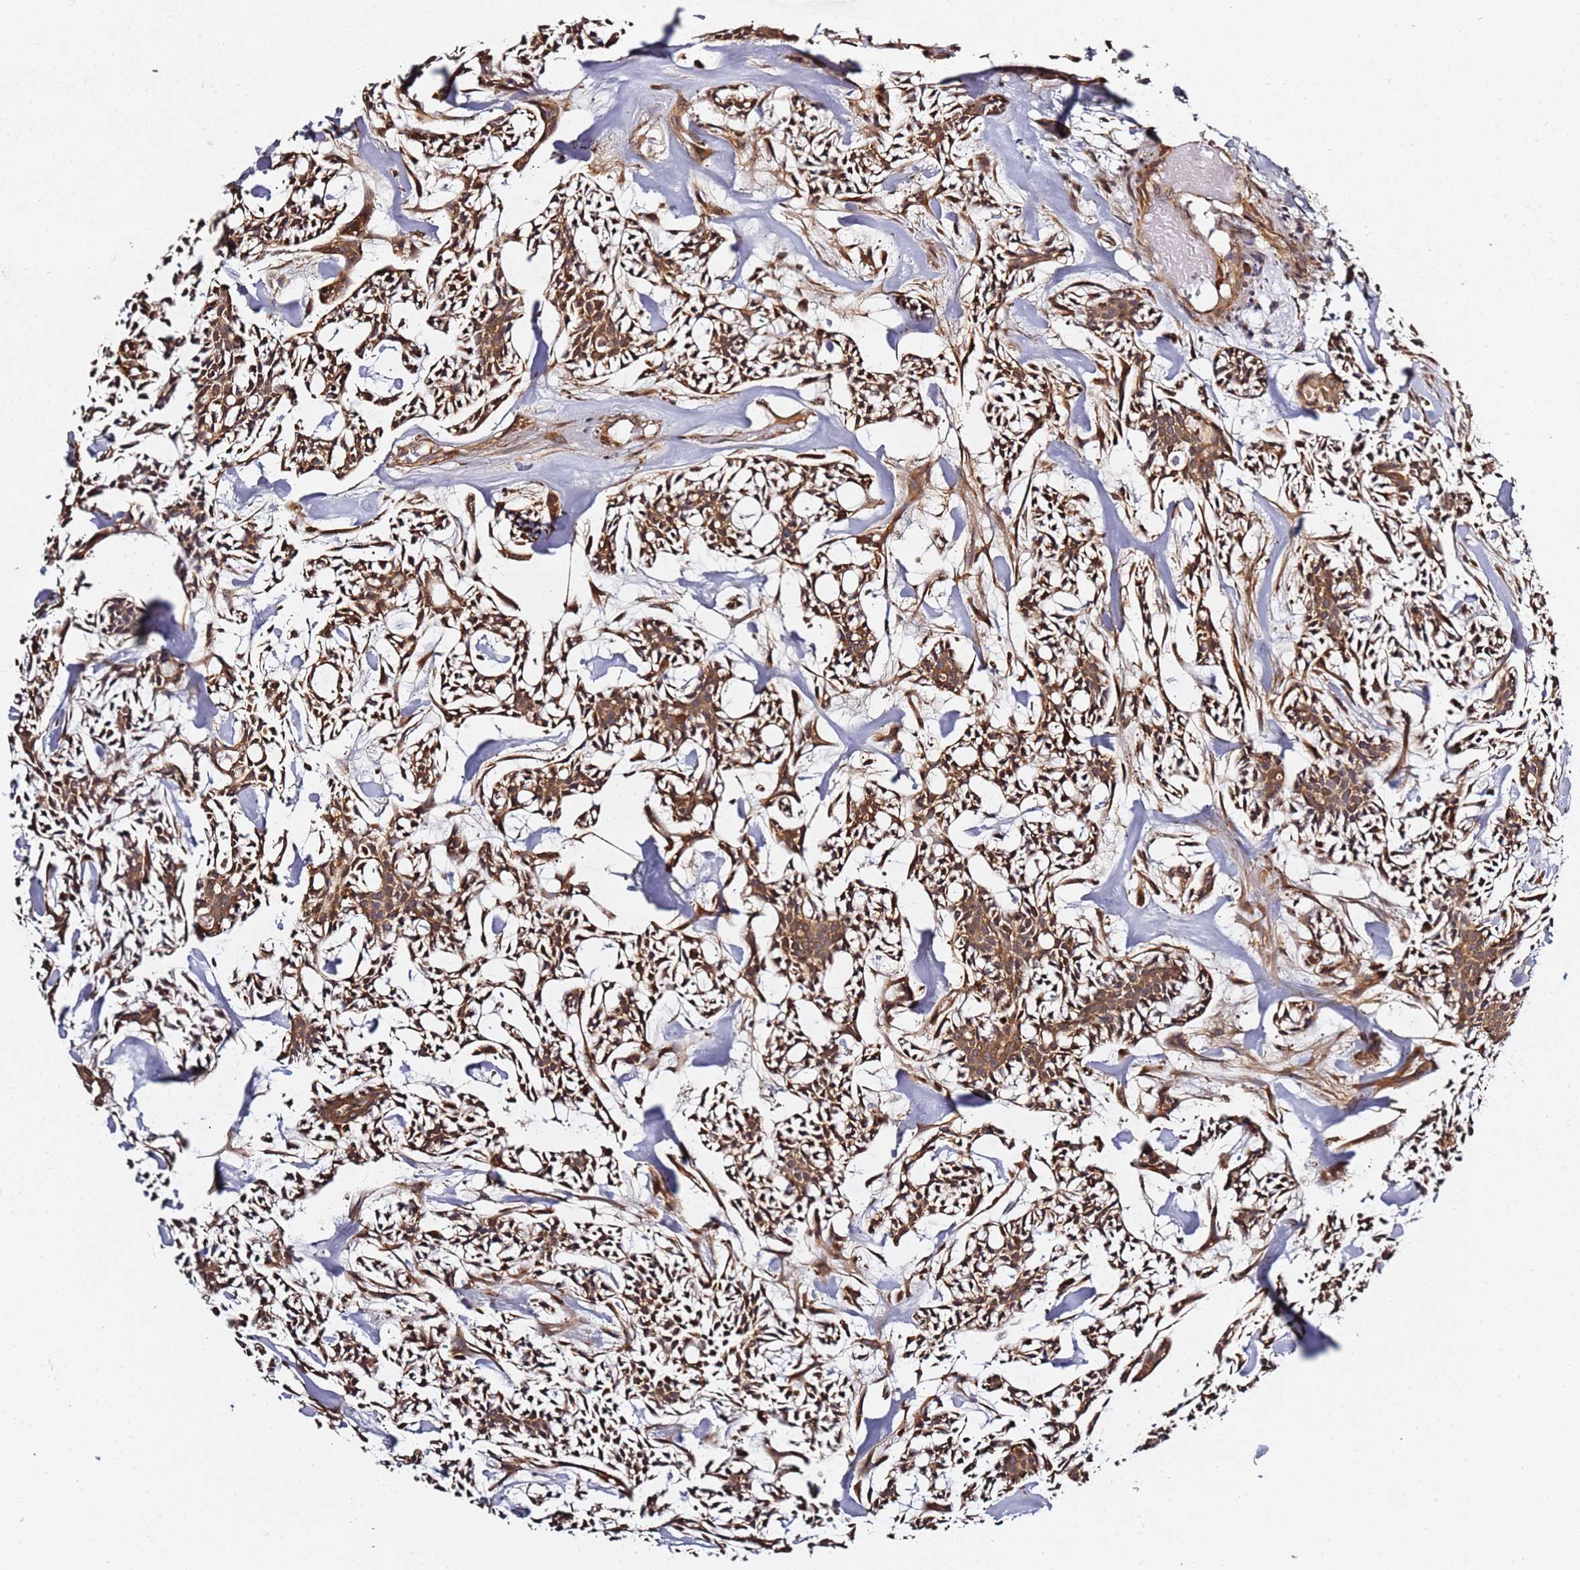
{"staining": {"intensity": "moderate", "quantity": ">75%", "location": "cytoplasmic/membranous"}, "tissue": "head and neck cancer", "cell_type": "Tumor cells", "image_type": "cancer", "snomed": [{"axis": "morphology", "description": "Adenocarcinoma, NOS"}, {"axis": "topography", "description": "Salivary gland"}, {"axis": "topography", "description": "Head-Neck"}], "caption": "This is a micrograph of immunohistochemistry staining of head and neck cancer, which shows moderate staining in the cytoplasmic/membranous of tumor cells.", "gene": "PRKAB2", "patient": {"sex": "male", "age": 55}}